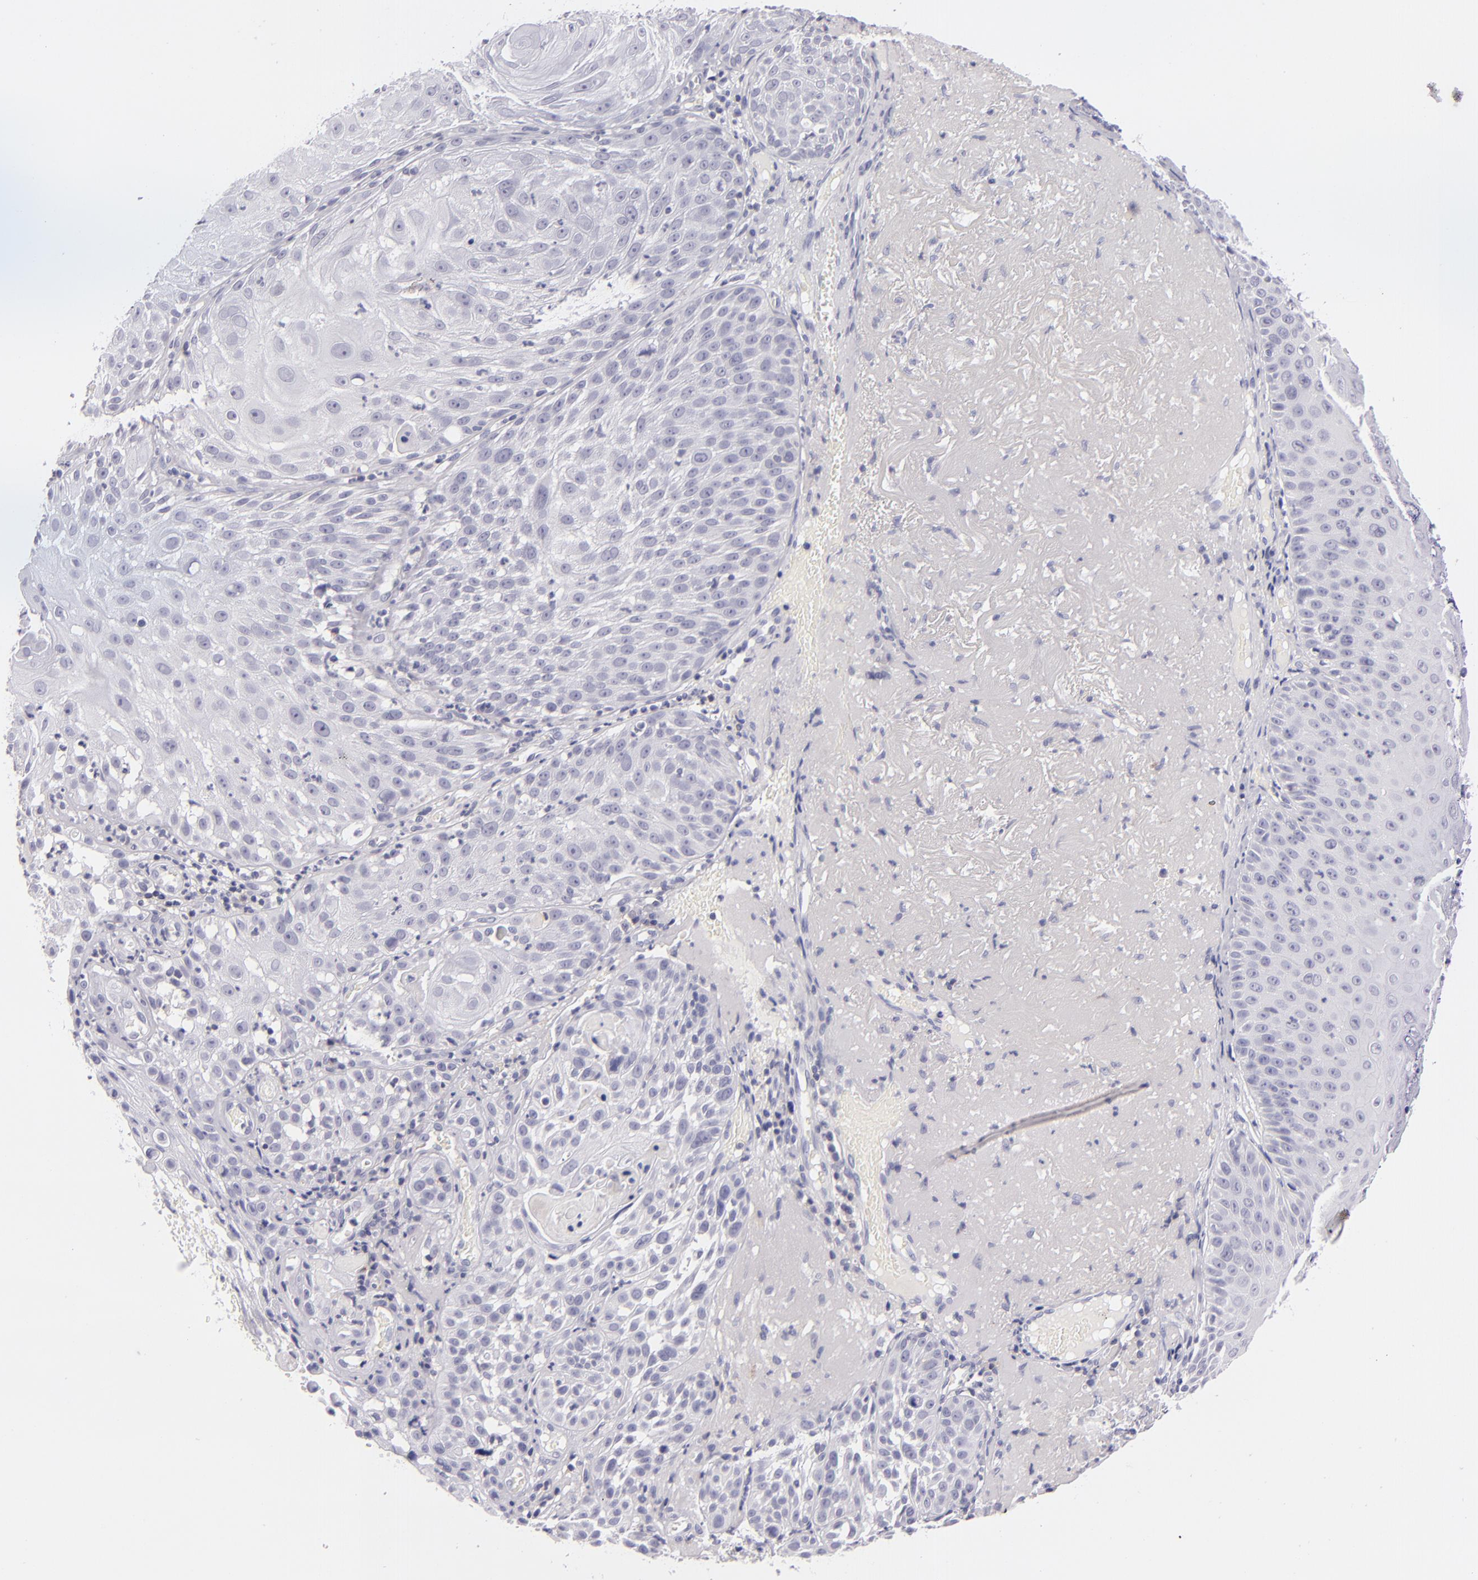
{"staining": {"intensity": "negative", "quantity": "none", "location": "none"}, "tissue": "skin cancer", "cell_type": "Tumor cells", "image_type": "cancer", "snomed": [{"axis": "morphology", "description": "Squamous cell carcinoma, NOS"}, {"axis": "topography", "description": "Skin"}], "caption": "Immunohistochemistry photomicrograph of neoplastic tissue: skin squamous cell carcinoma stained with DAB (3,3'-diaminobenzidine) exhibits no significant protein expression in tumor cells.", "gene": "CD48", "patient": {"sex": "female", "age": 89}}